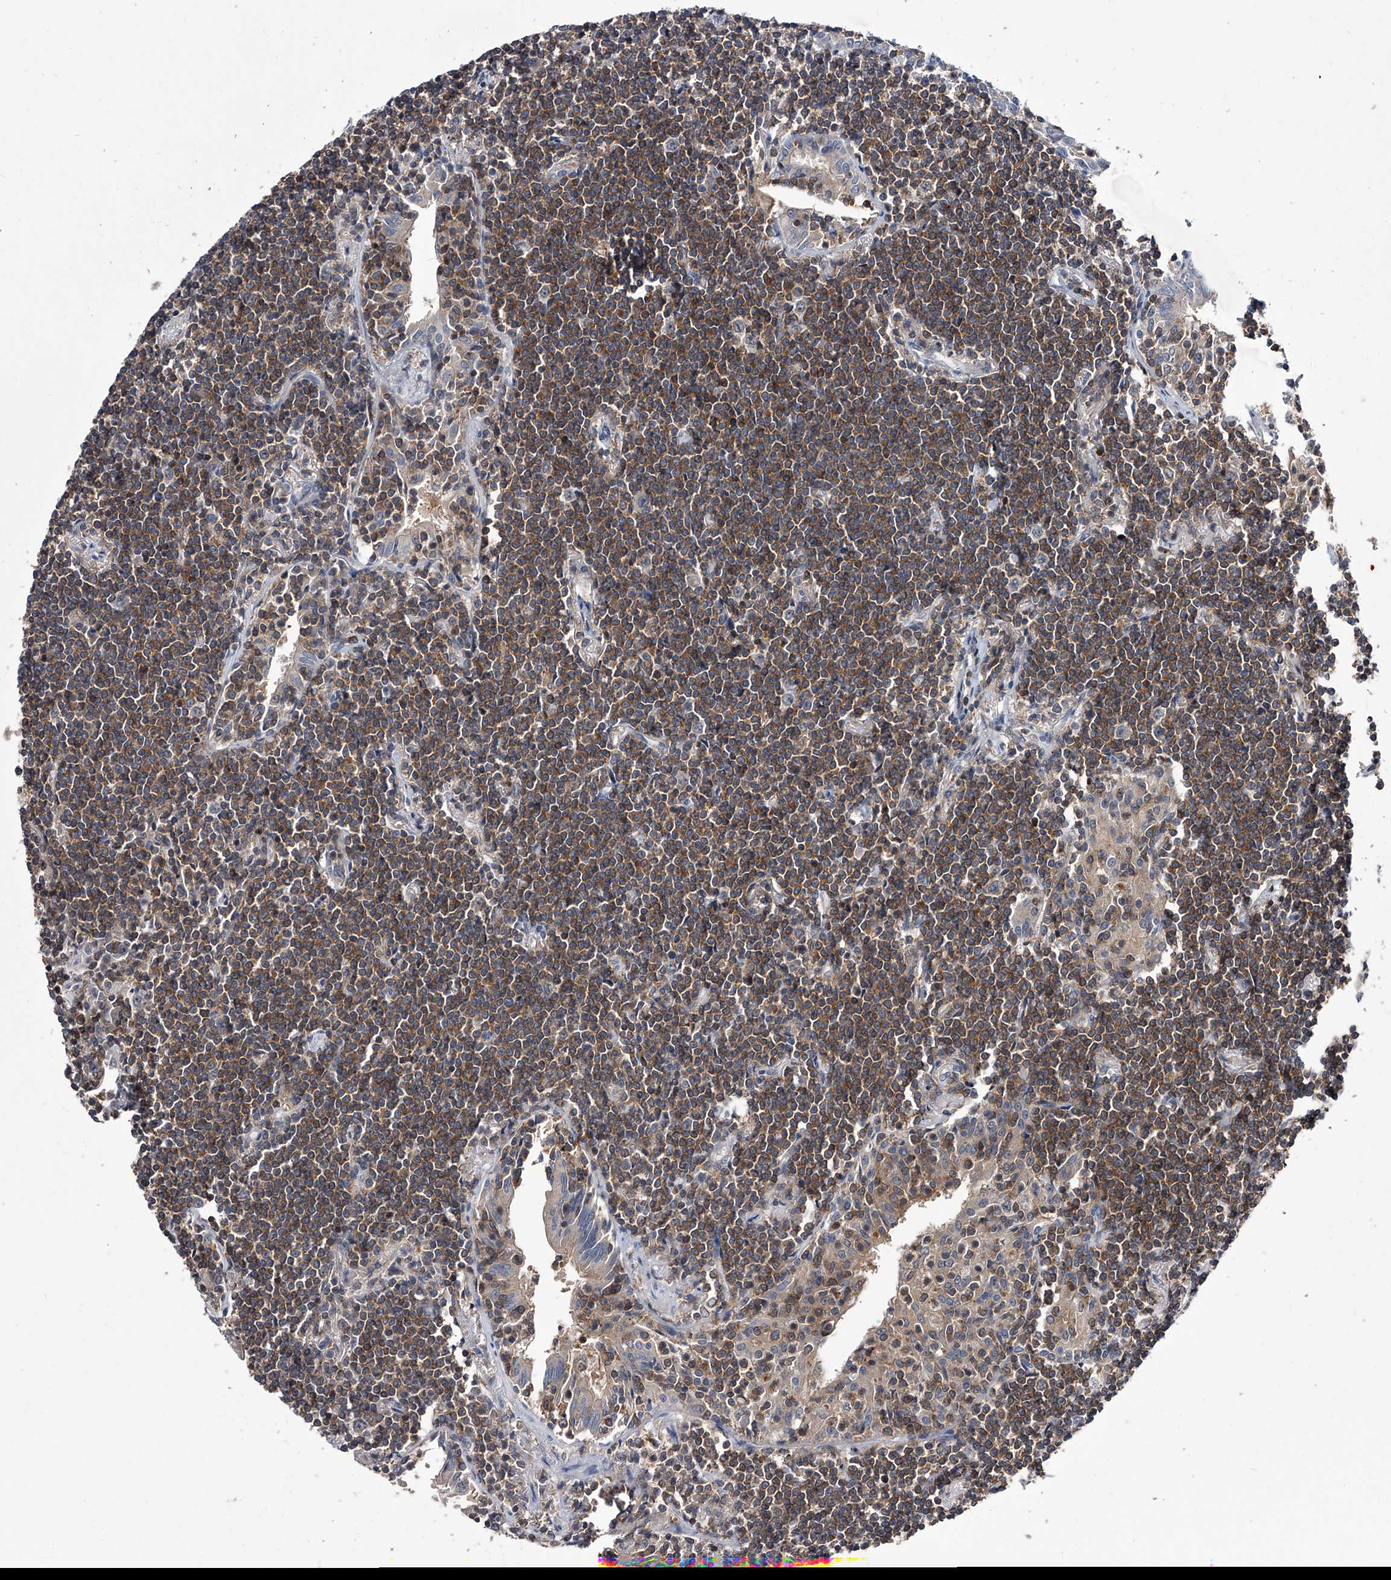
{"staining": {"intensity": "moderate", "quantity": ">75%", "location": "cytoplasmic/membranous"}, "tissue": "lymphoma", "cell_type": "Tumor cells", "image_type": "cancer", "snomed": [{"axis": "morphology", "description": "Malignant lymphoma, non-Hodgkin's type, Low grade"}, {"axis": "topography", "description": "Lung"}], "caption": "Immunohistochemistry (IHC) micrograph of neoplastic tissue: human malignant lymphoma, non-Hodgkin's type (low-grade) stained using immunohistochemistry (IHC) shows medium levels of moderate protein expression localized specifically in the cytoplasmic/membranous of tumor cells, appearing as a cytoplasmic/membranous brown color.", "gene": "PAN3", "patient": {"sex": "female", "age": 71}}